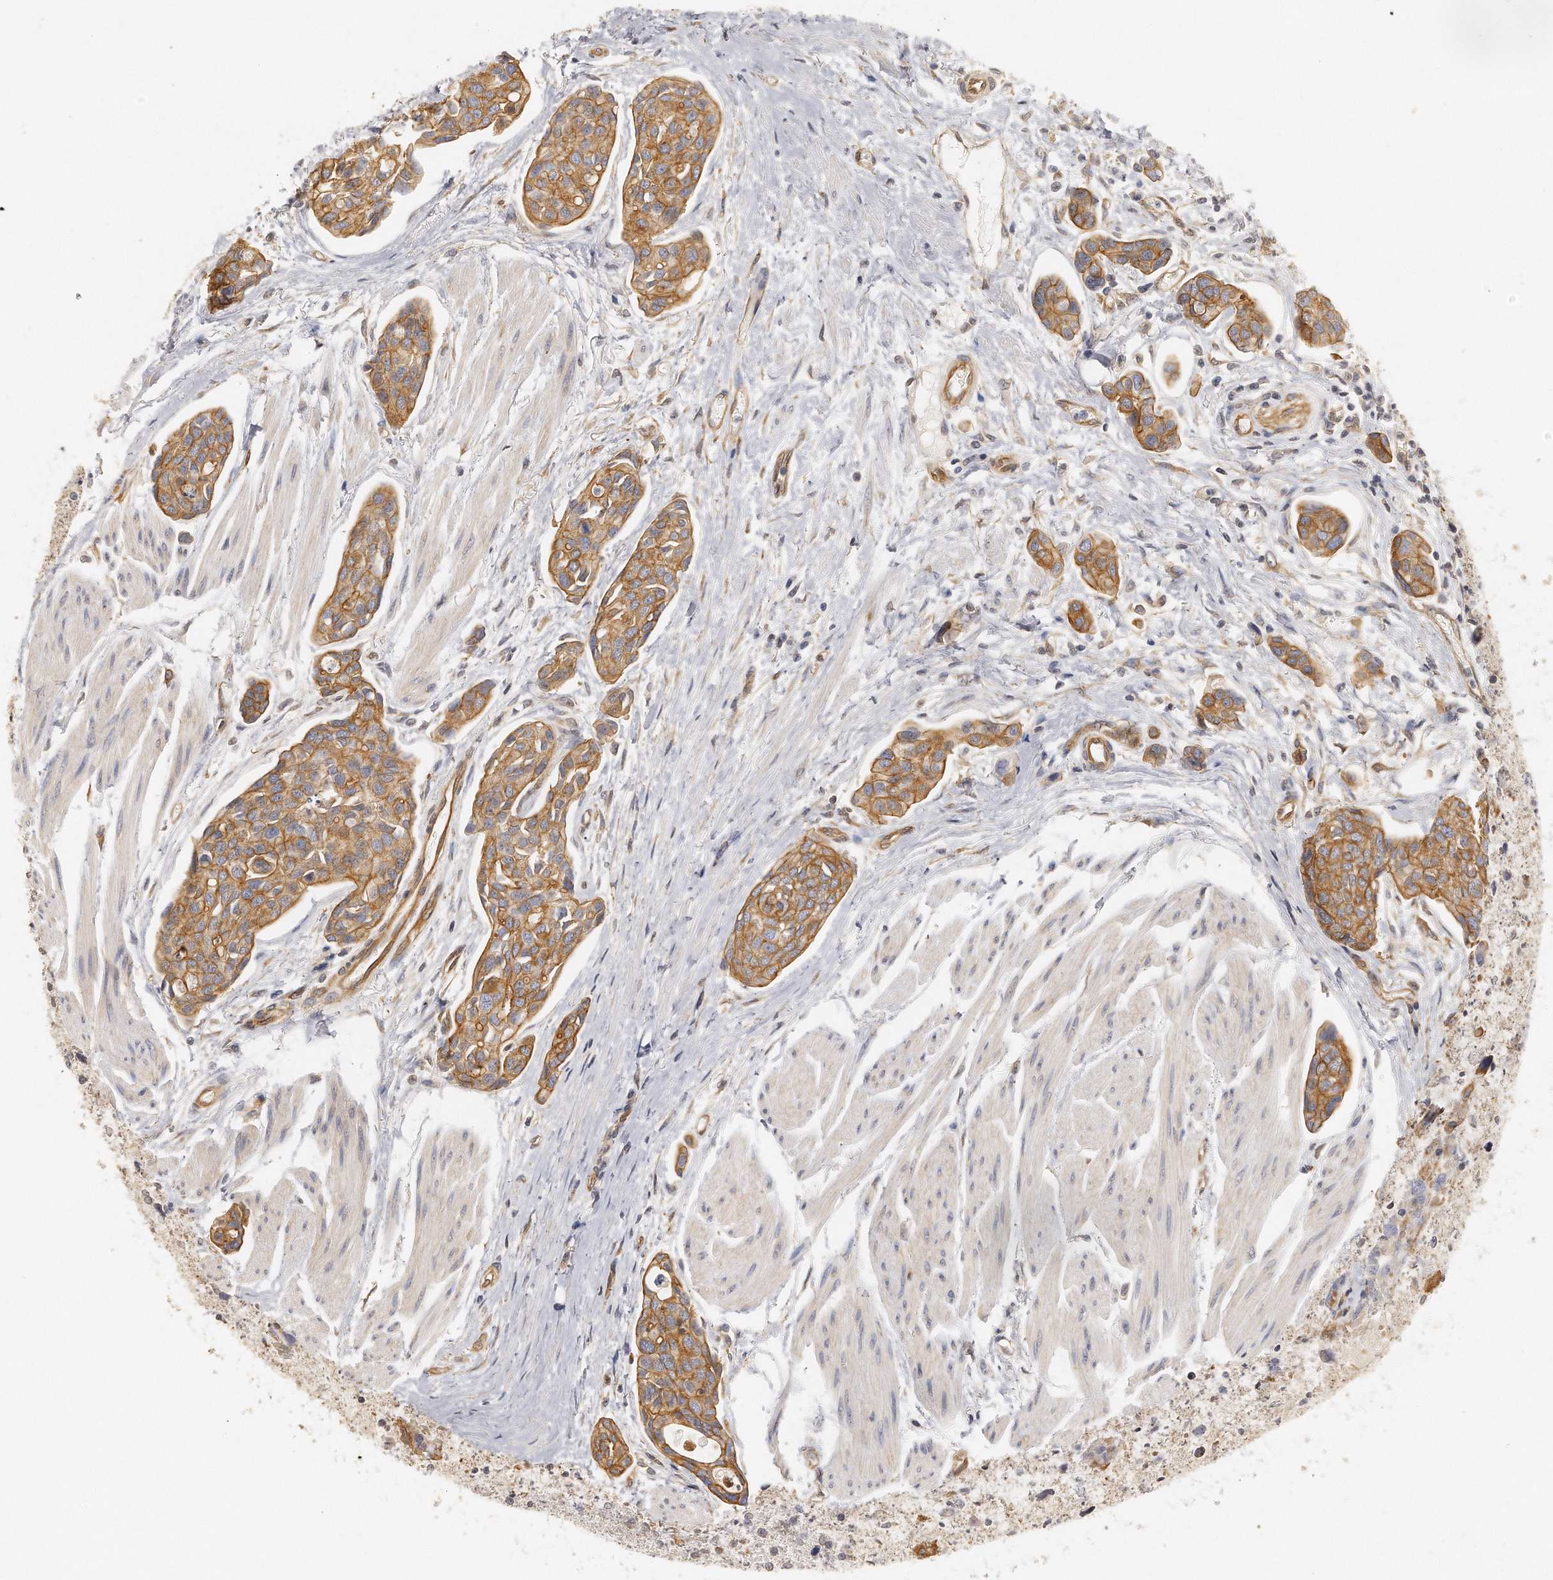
{"staining": {"intensity": "moderate", "quantity": ">75%", "location": "cytoplasmic/membranous"}, "tissue": "urothelial cancer", "cell_type": "Tumor cells", "image_type": "cancer", "snomed": [{"axis": "morphology", "description": "Urothelial carcinoma, High grade"}, {"axis": "topography", "description": "Urinary bladder"}], "caption": "Human urothelial cancer stained with a brown dye shows moderate cytoplasmic/membranous positive expression in about >75% of tumor cells.", "gene": "CHST7", "patient": {"sex": "male", "age": 78}}